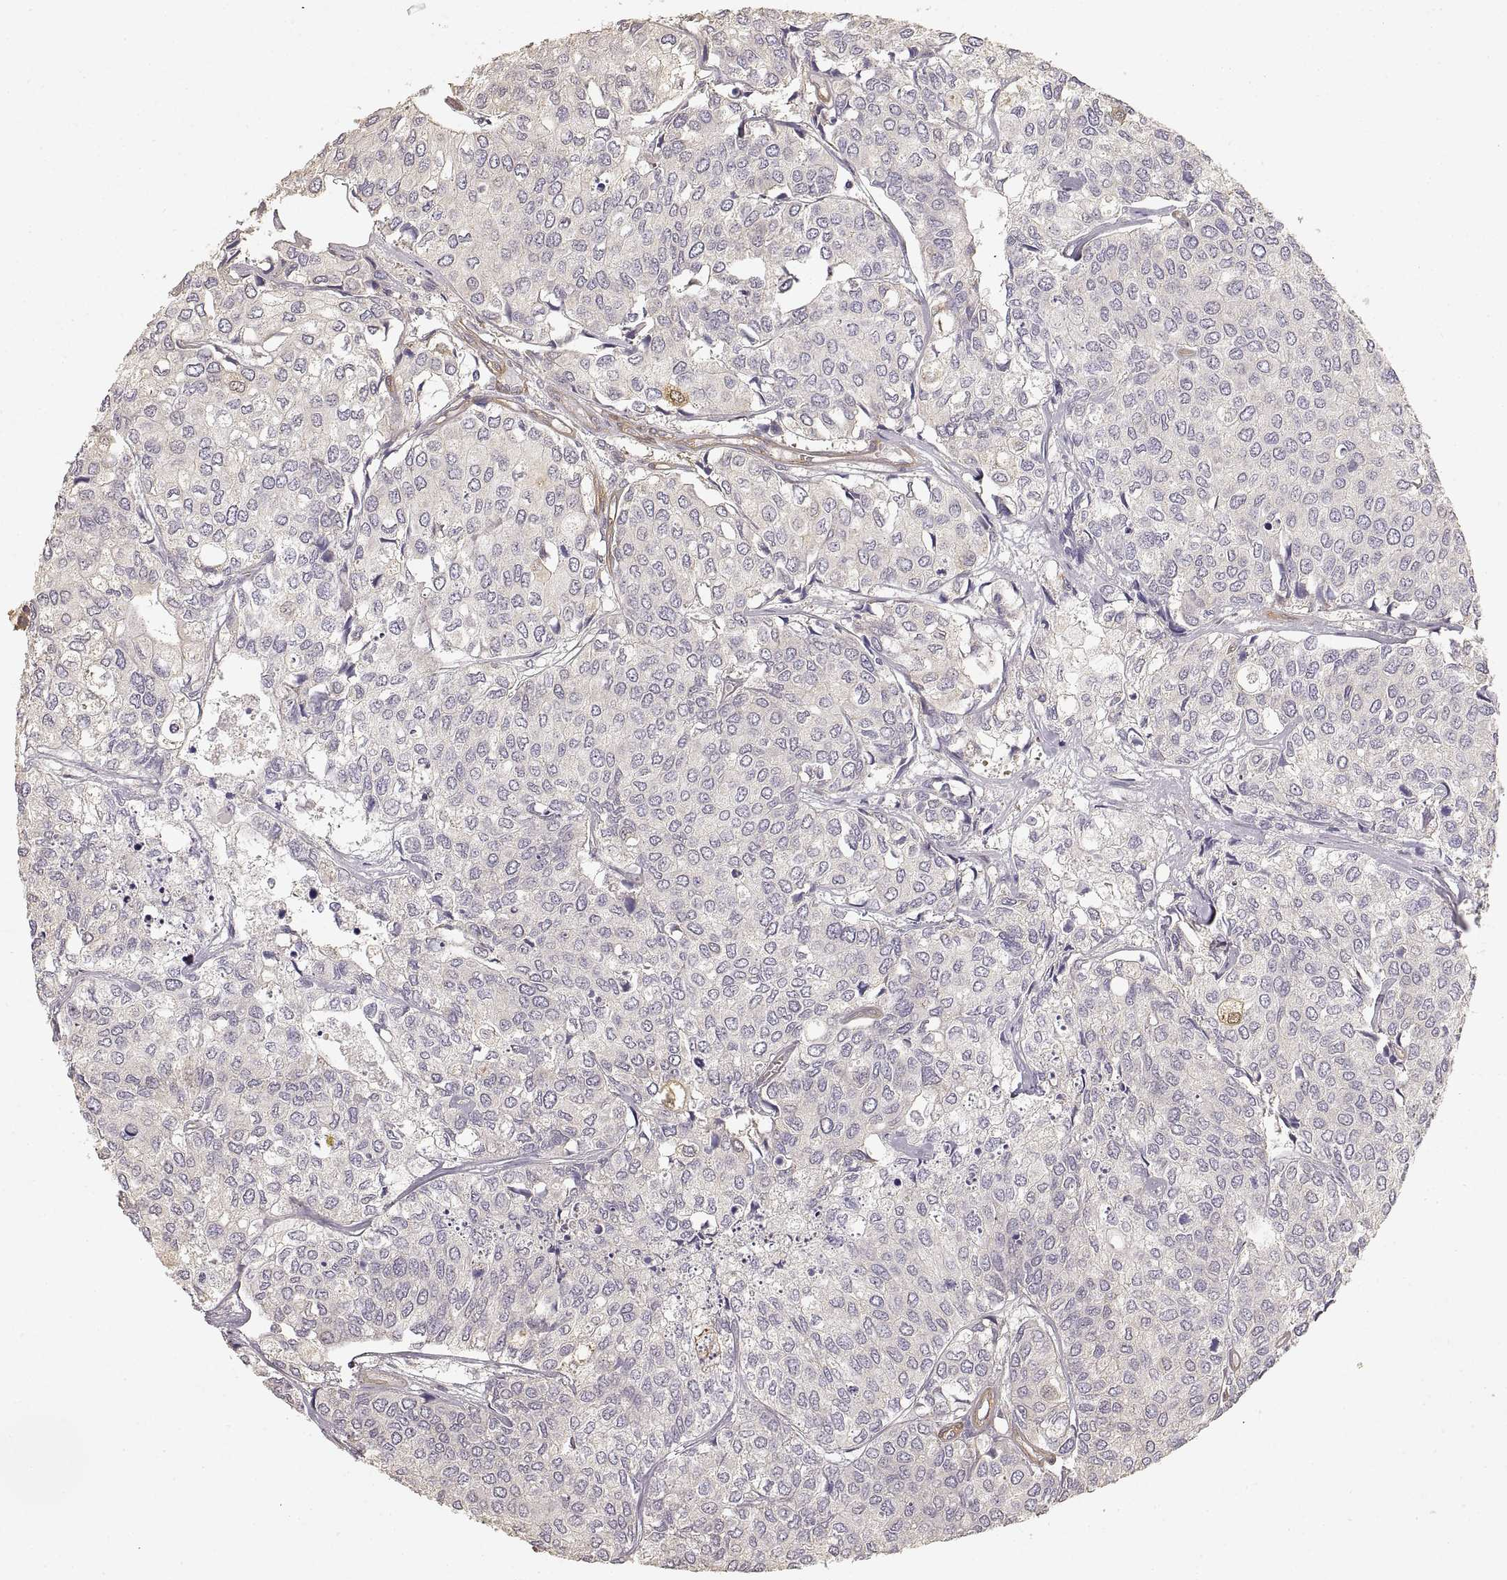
{"staining": {"intensity": "negative", "quantity": "none", "location": "none"}, "tissue": "urothelial cancer", "cell_type": "Tumor cells", "image_type": "cancer", "snomed": [{"axis": "morphology", "description": "Urothelial carcinoma, High grade"}, {"axis": "topography", "description": "Urinary bladder"}], "caption": "DAB immunohistochemical staining of human urothelial cancer shows no significant expression in tumor cells. The staining is performed using DAB (3,3'-diaminobenzidine) brown chromogen with nuclei counter-stained in using hematoxylin.", "gene": "LAMA4", "patient": {"sex": "male", "age": 73}}